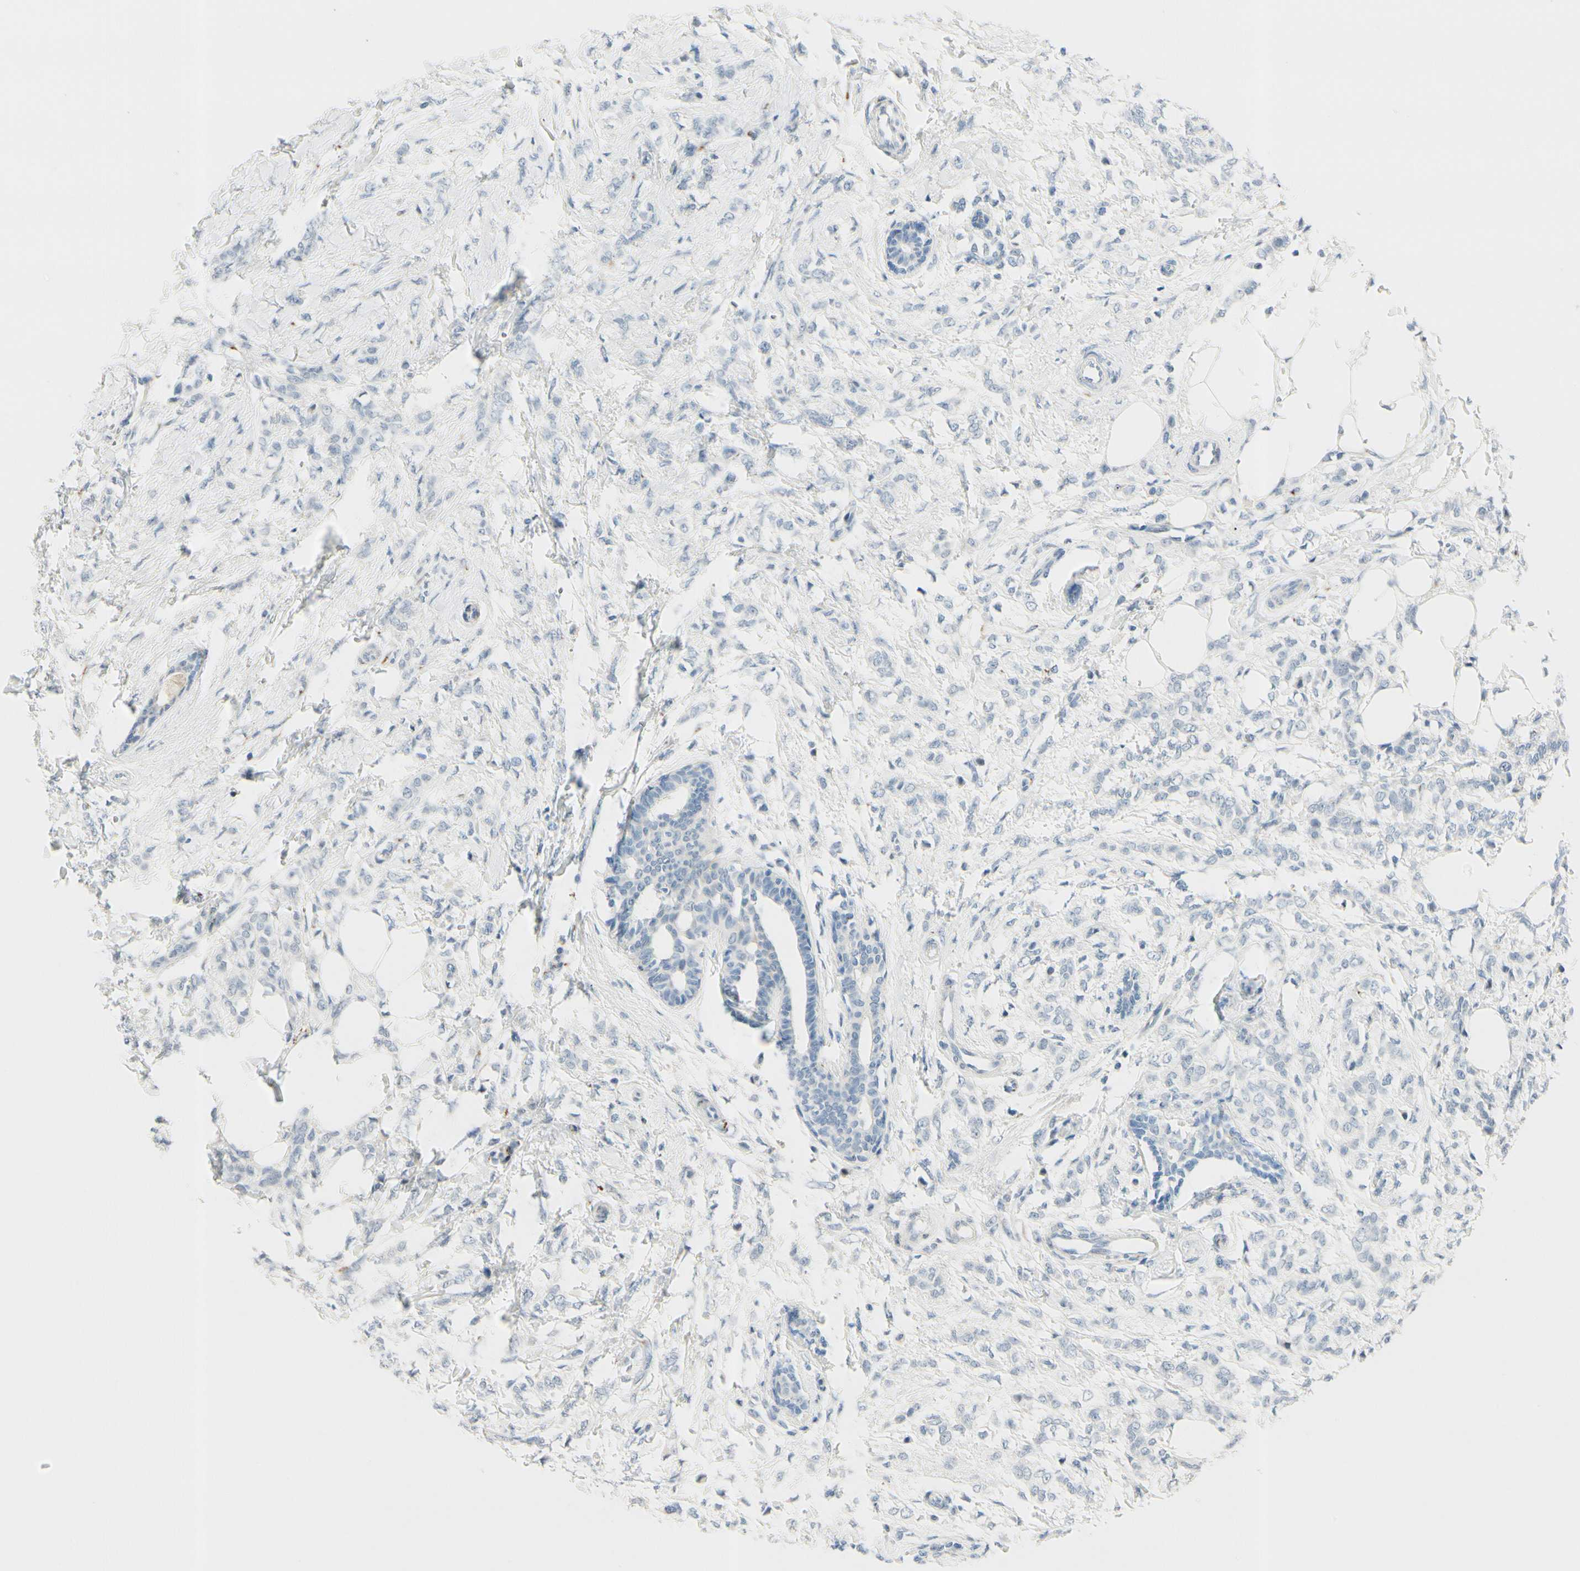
{"staining": {"intensity": "negative", "quantity": "none", "location": "none"}, "tissue": "breast cancer", "cell_type": "Tumor cells", "image_type": "cancer", "snomed": [{"axis": "morphology", "description": "Lobular carcinoma, in situ"}, {"axis": "morphology", "description": "Lobular carcinoma"}, {"axis": "topography", "description": "Breast"}], "caption": "Immunohistochemical staining of lobular carcinoma (breast) reveals no significant staining in tumor cells.", "gene": "B4GALNT1", "patient": {"sex": "female", "age": 41}}